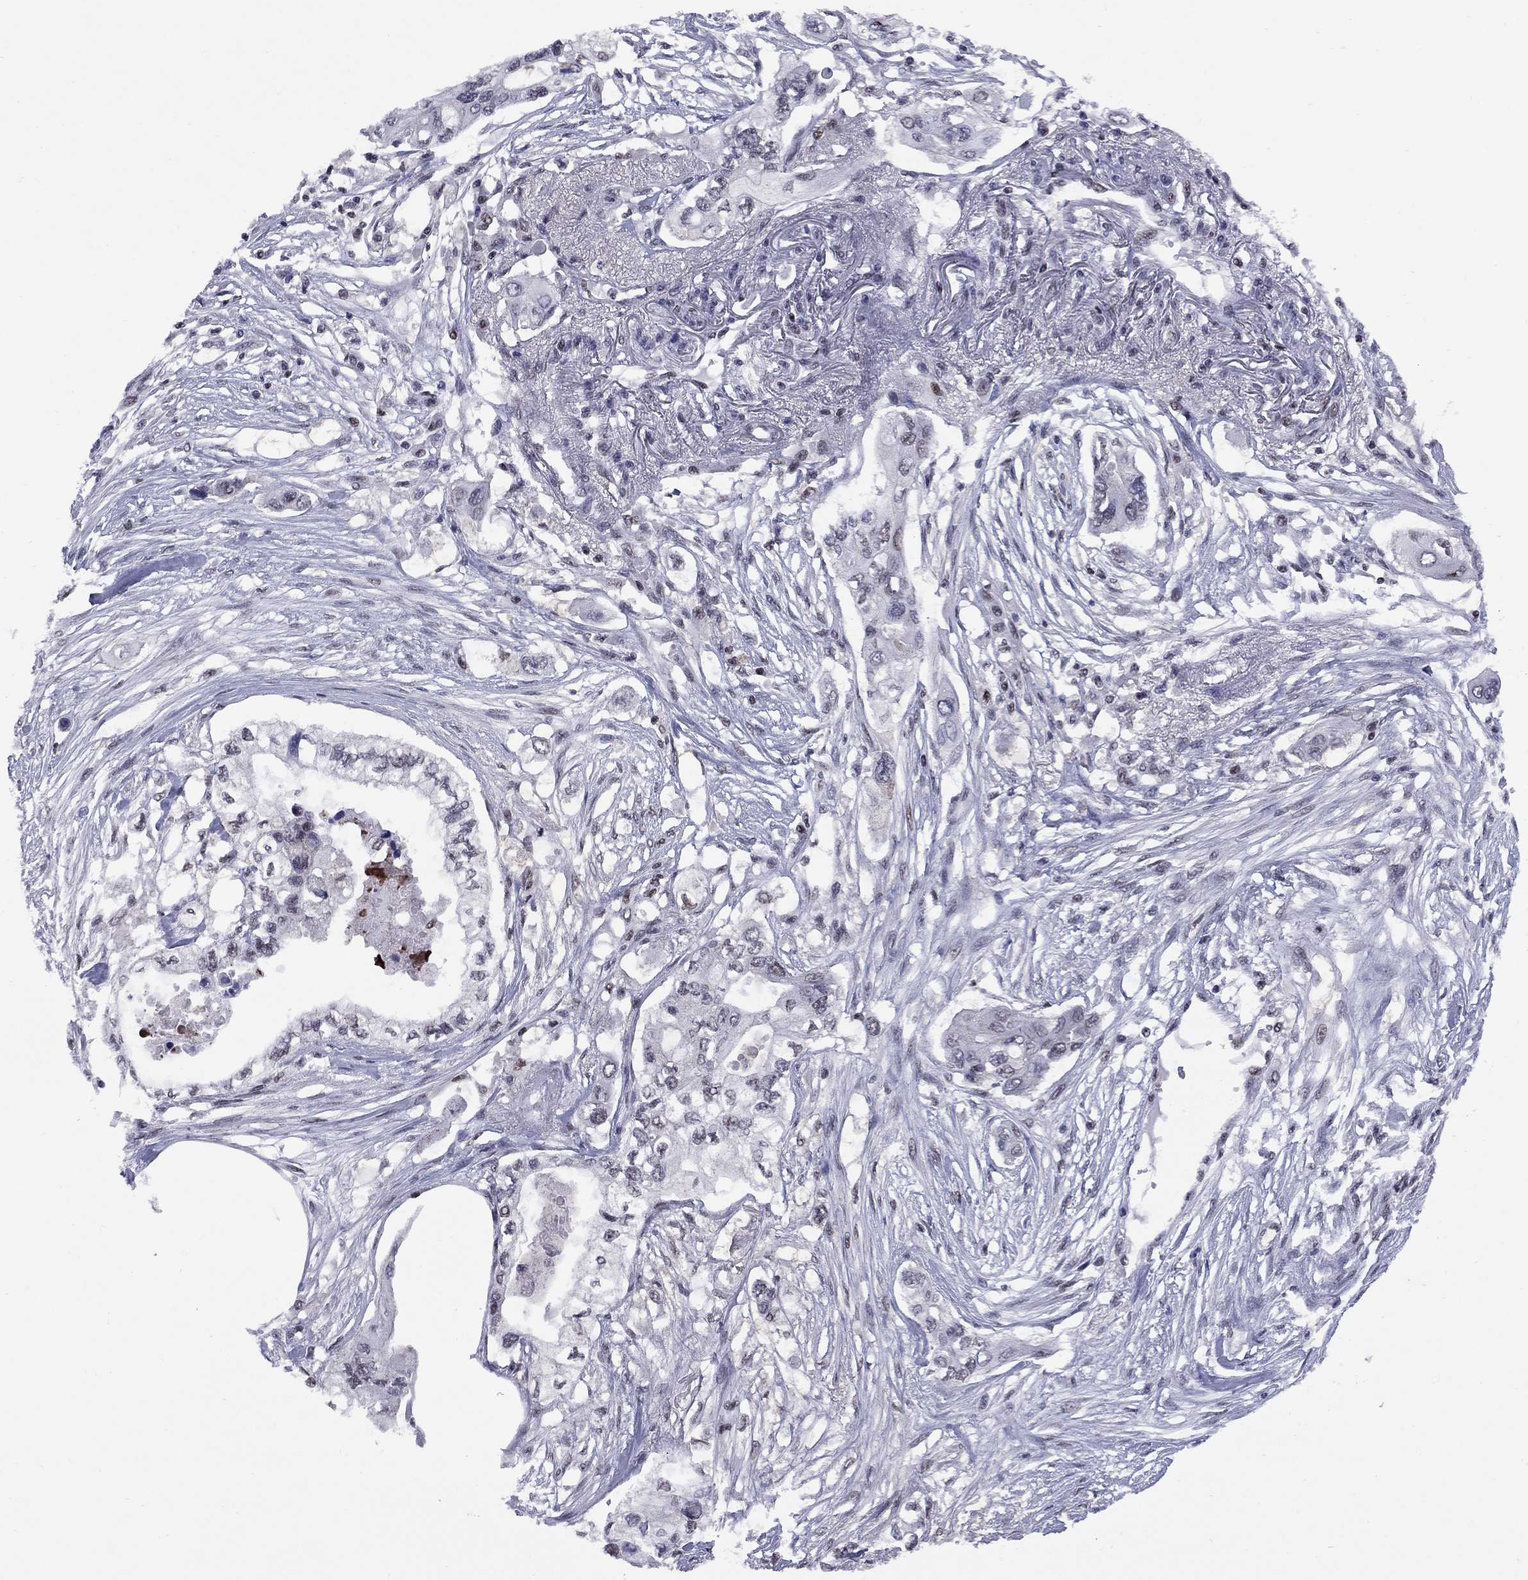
{"staining": {"intensity": "negative", "quantity": "none", "location": "none"}, "tissue": "pancreatic cancer", "cell_type": "Tumor cells", "image_type": "cancer", "snomed": [{"axis": "morphology", "description": "Adenocarcinoma, NOS"}, {"axis": "topography", "description": "Pancreas"}], "caption": "Tumor cells show no significant staining in adenocarcinoma (pancreatic).", "gene": "TAF9", "patient": {"sex": "female", "age": 63}}